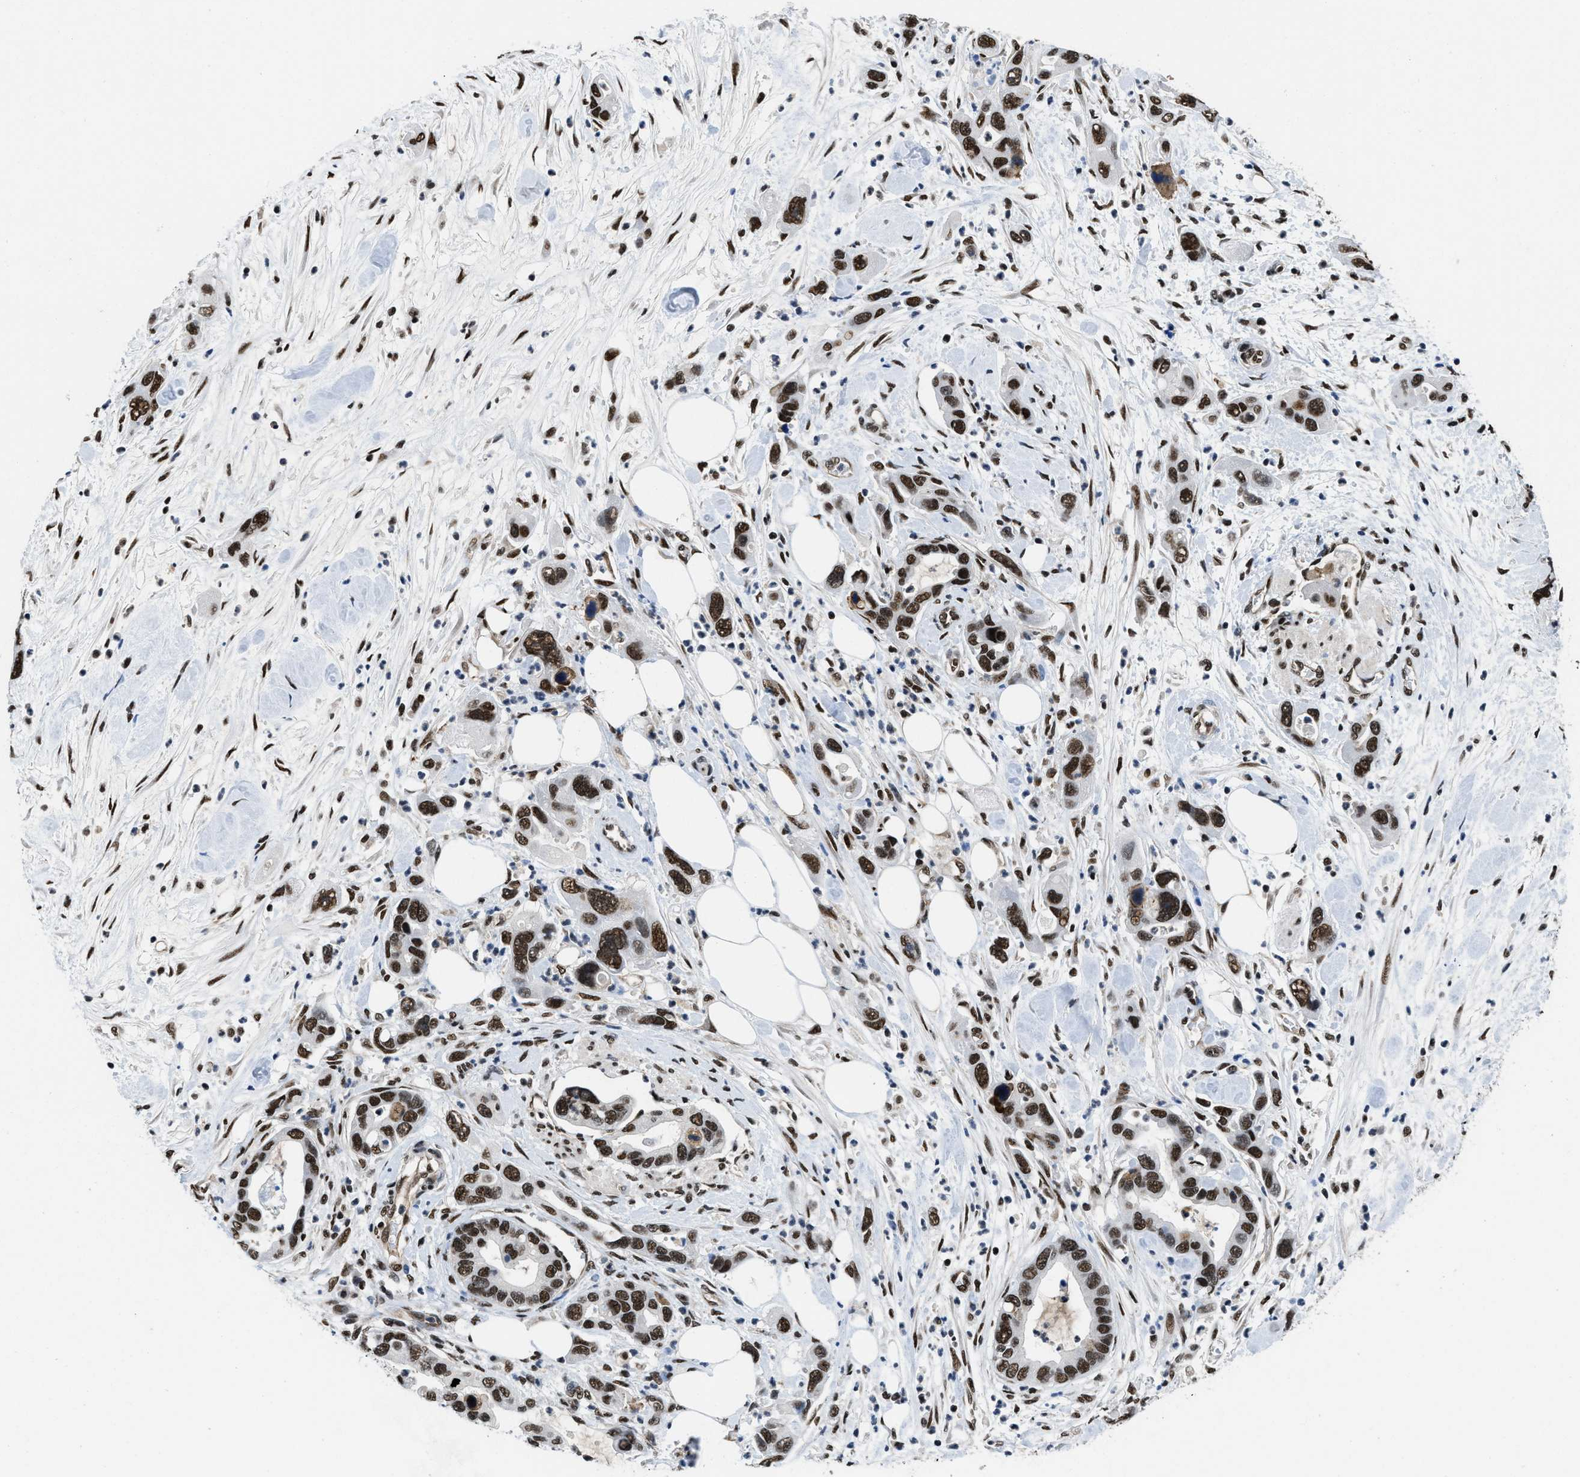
{"staining": {"intensity": "strong", "quantity": ">75%", "location": "nuclear"}, "tissue": "pancreatic cancer", "cell_type": "Tumor cells", "image_type": "cancer", "snomed": [{"axis": "morphology", "description": "Normal tissue, NOS"}, {"axis": "morphology", "description": "Adenocarcinoma, NOS"}, {"axis": "topography", "description": "Pancreas"}], "caption": "Immunohistochemistry image of neoplastic tissue: adenocarcinoma (pancreatic) stained using immunohistochemistry demonstrates high levels of strong protein expression localized specifically in the nuclear of tumor cells, appearing as a nuclear brown color.", "gene": "SAFB", "patient": {"sex": "female", "age": 71}}